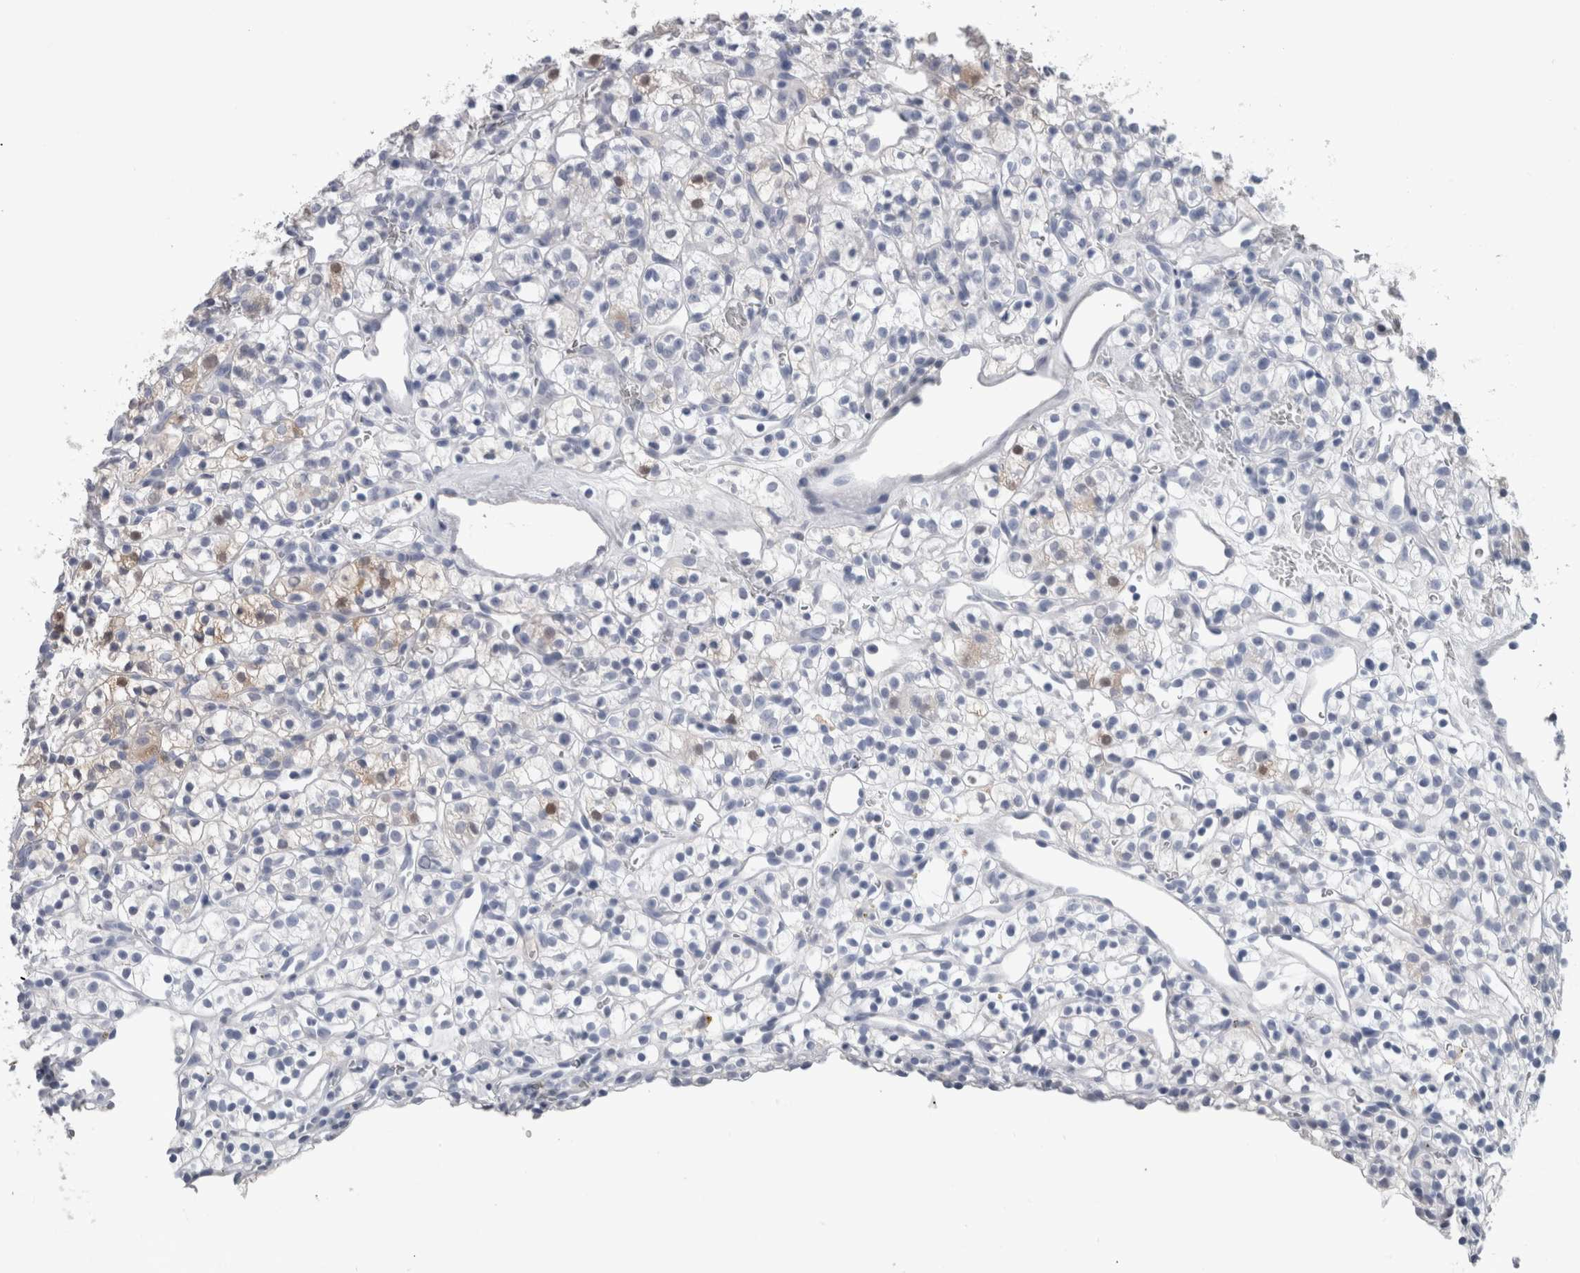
{"staining": {"intensity": "moderate", "quantity": "<25%", "location": "cytoplasmic/membranous,nuclear"}, "tissue": "renal cancer", "cell_type": "Tumor cells", "image_type": "cancer", "snomed": [{"axis": "morphology", "description": "Adenocarcinoma, NOS"}, {"axis": "topography", "description": "Kidney"}], "caption": "Renal adenocarcinoma was stained to show a protein in brown. There is low levels of moderate cytoplasmic/membranous and nuclear staining in about <25% of tumor cells. (brown staining indicates protein expression, while blue staining denotes nuclei).", "gene": "CA8", "patient": {"sex": "female", "age": 57}}